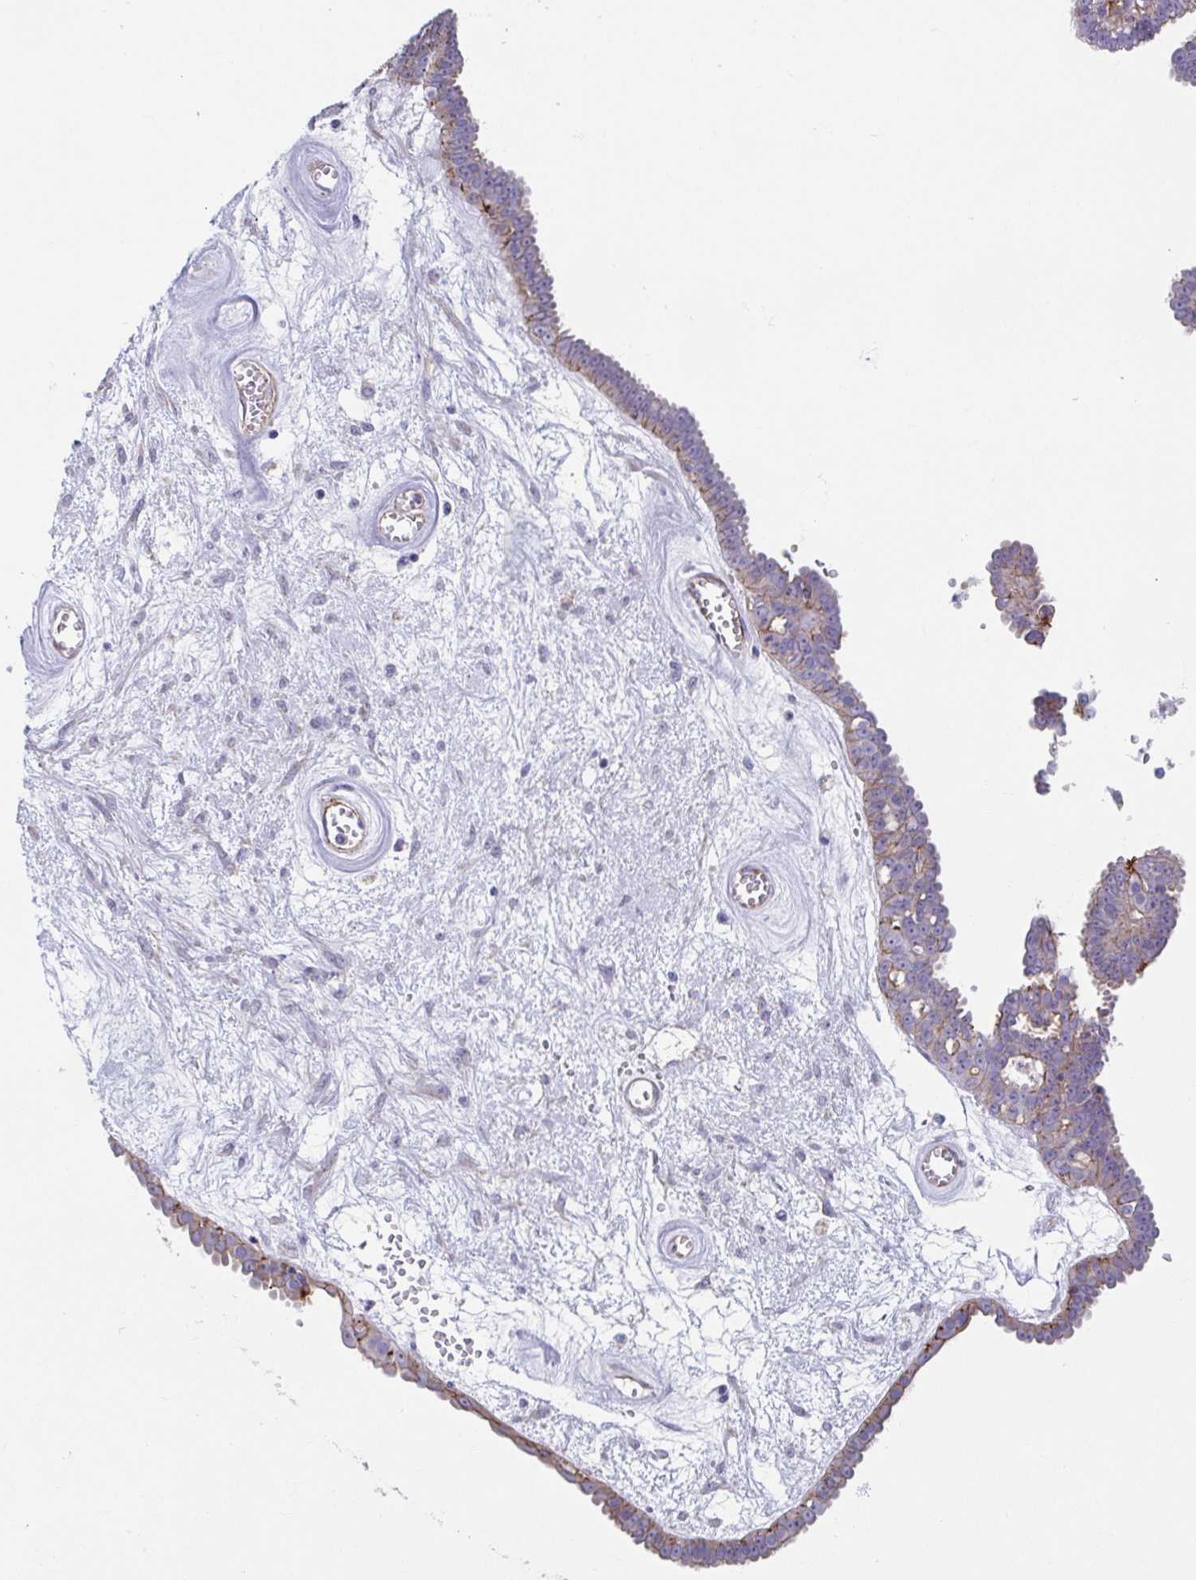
{"staining": {"intensity": "moderate", "quantity": "25%-75%", "location": "cytoplasmic/membranous"}, "tissue": "ovarian cancer", "cell_type": "Tumor cells", "image_type": "cancer", "snomed": [{"axis": "morphology", "description": "Cystadenocarcinoma, serous, NOS"}, {"axis": "topography", "description": "Ovary"}], "caption": "A medium amount of moderate cytoplasmic/membranous positivity is seen in approximately 25%-75% of tumor cells in ovarian serous cystadenocarcinoma tissue.", "gene": "TRAM2", "patient": {"sex": "female", "age": 71}}